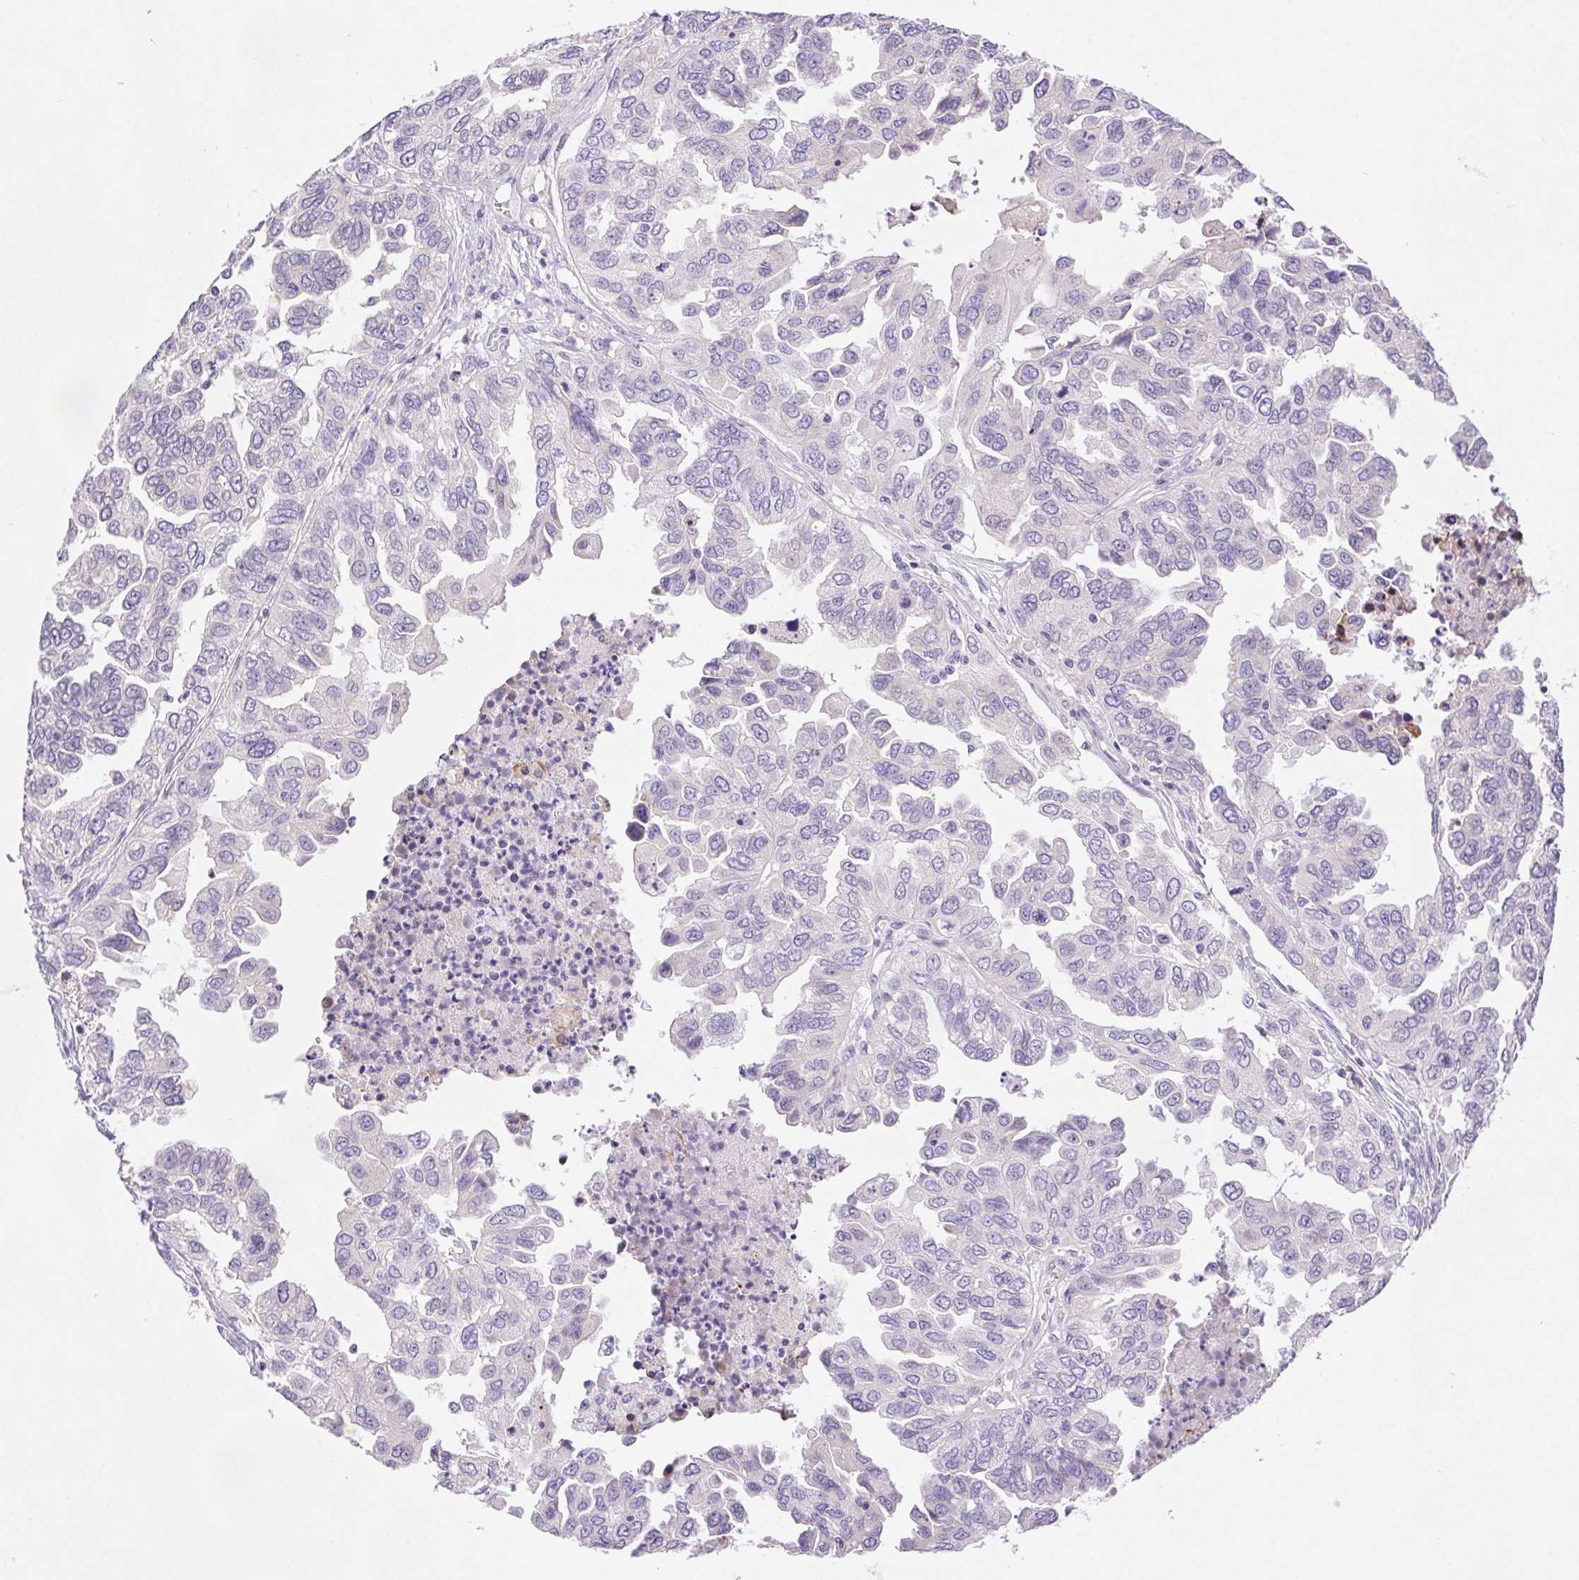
{"staining": {"intensity": "negative", "quantity": "none", "location": "none"}, "tissue": "ovarian cancer", "cell_type": "Tumor cells", "image_type": "cancer", "snomed": [{"axis": "morphology", "description": "Cystadenocarcinoma, serous, NOS"}, {"axis": "topography", "description": "Ovary"}], "caption": "DAB immunohistochemical staining of human ovarian cancer displays no significant positivity in tumor cells.", "gene": "ARHGAP11B", "patient": {"sex": "female", "age": 53}}